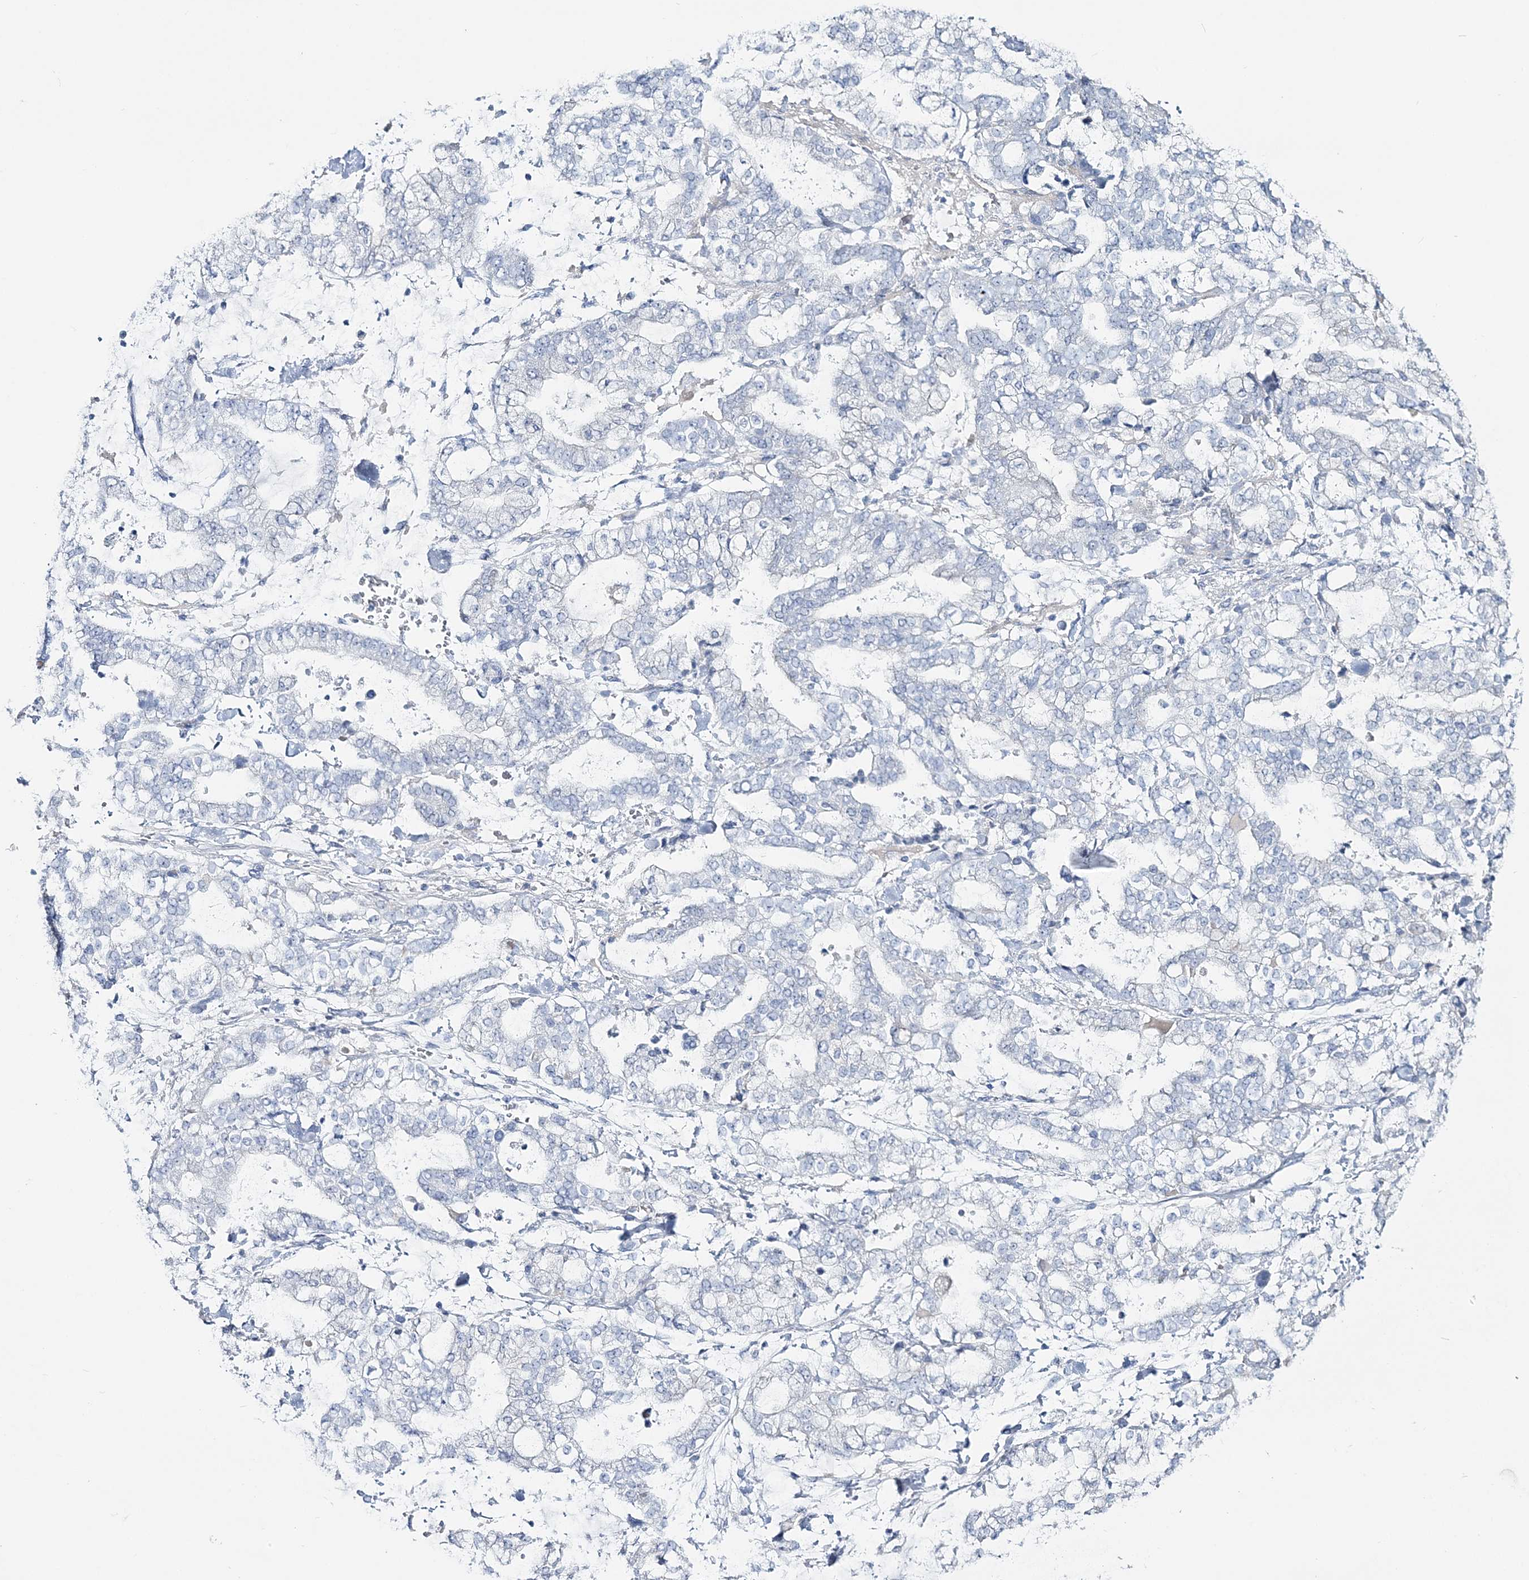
{"staining": {"intensity": "negative", "quantity": "none", "location": "none"}, "tissue": "stomach cancer", "cell_type": "Tumor cells", "image_type": "cancer", "snomed": [{"axis": "morphology", "description": "Normal tissue, NOS"}, {"axis": "morphology", "description": "Adenocarcinoma, NOS"}, {"axis": "topography", "description": "Stomach, upper"}, {"axis": "topography", "description": "Stomach"}], "caption": "IHC image of human stomach adenocarcinoma stained for a protein (brown), which displays no expression in tumor cells.", "gene": "CYP3A4", "patient": {"sex": "male", "age": 76}}